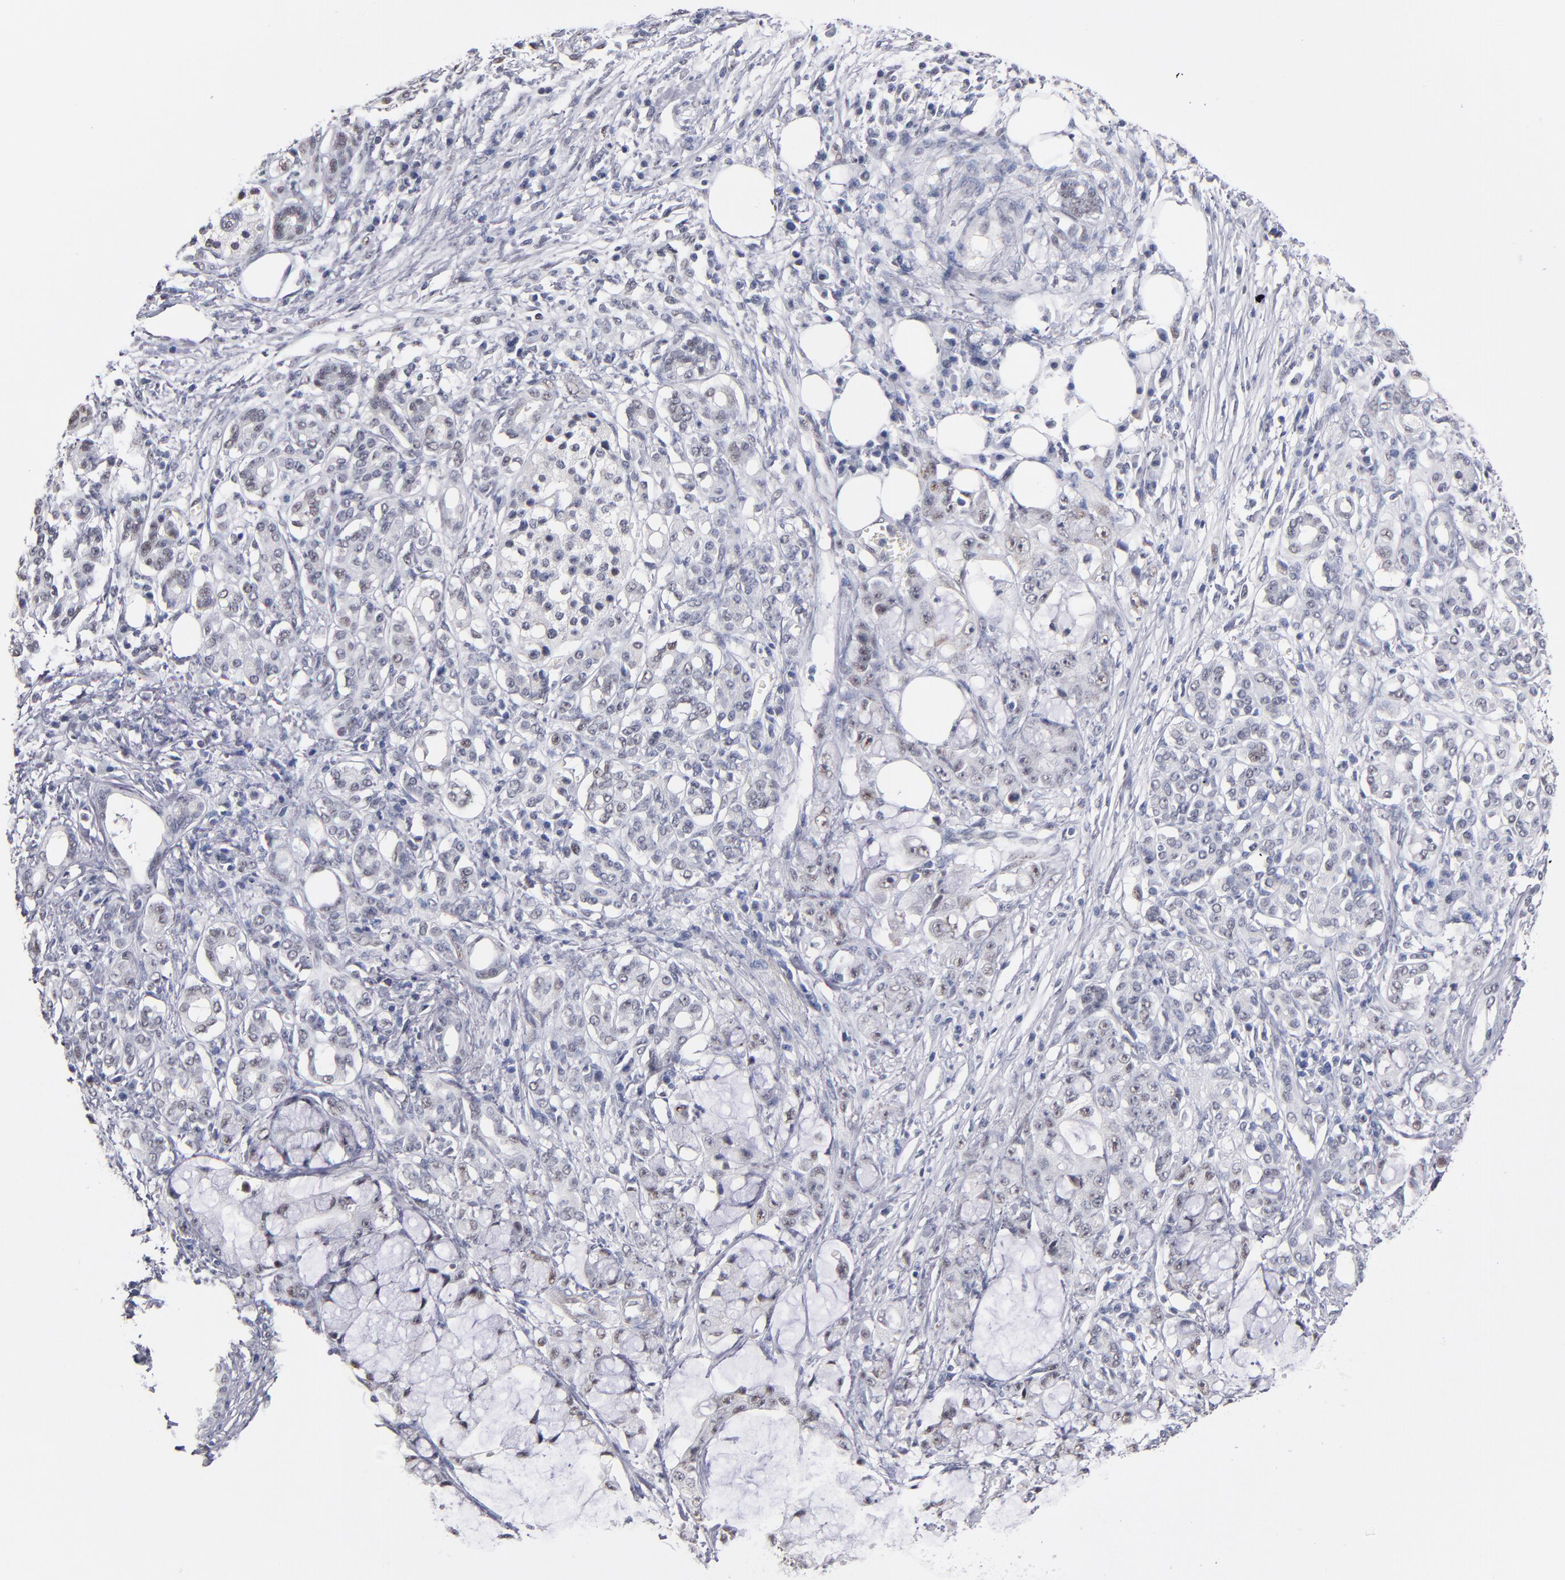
{"staining": {"intensity": "negative", "quantity": "none", "location": "none"}, "tissue": "pancreatic cancer", "cell_type": "Tumor cells", "image_type": "cancer", "snomed": [{"axis": "morphology", "description": "Adenocarcinoma, NOS"}, {"axis": "topography", "description": "Pancreas"}], "caption": "Tumor cells are negative for protein expression in human pancreatic cancer.", "gene": "MN1", "patient": {"sex": "female", "age": 73}}